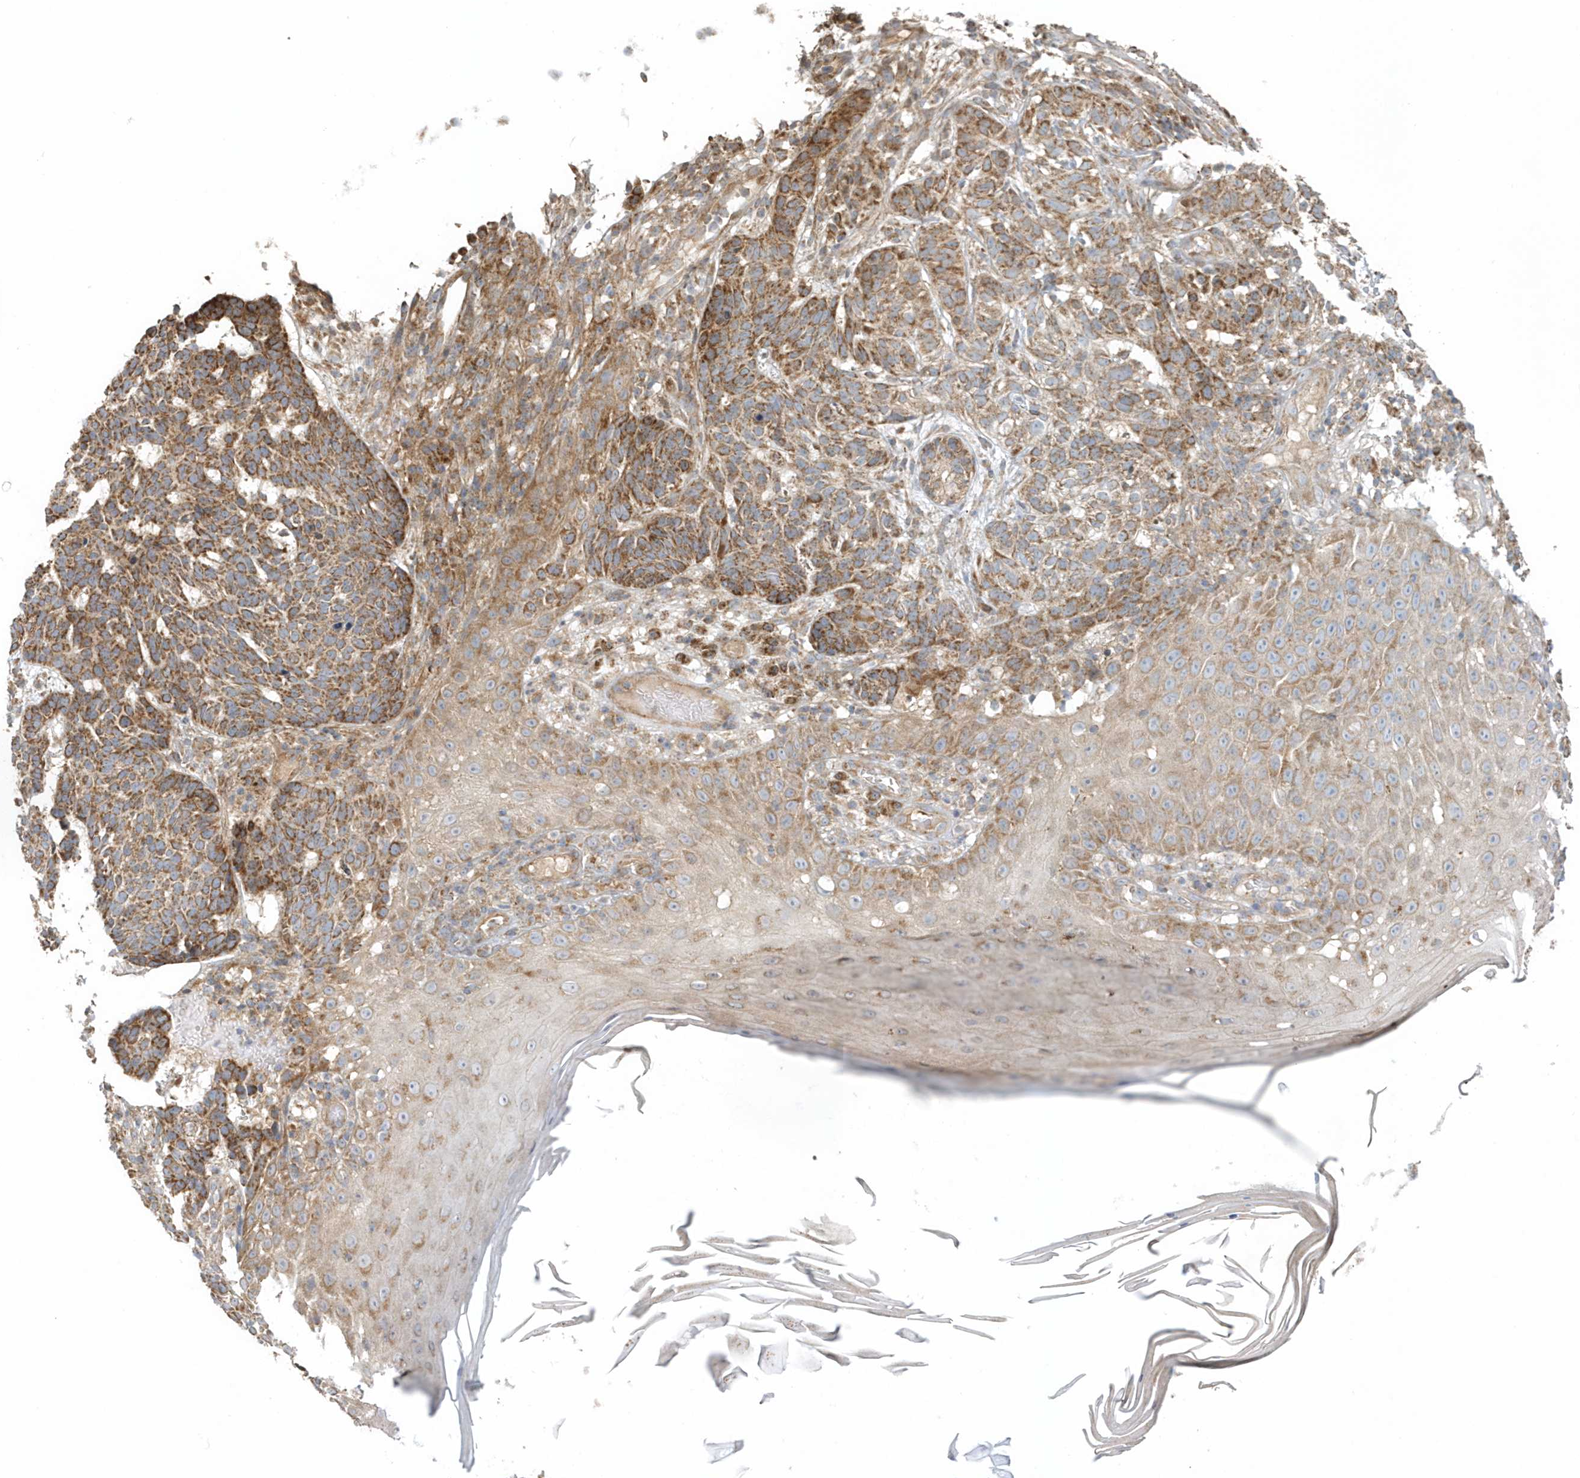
{"staining": {"intensity": "moderate", "quantity": ">75%", "location": "cytoplasmic/membranous"}, "tissue": "skin cancer", "cell_type": "Tumor cells", "image_type": "cancer", "snomed": [{"axis": "morphology", "description": "Basal cell carcinoma"}, {"axis": "topography", "description": "Skin"}], "caption": "Brown immunohistochemical staining in human skin cancer reveals moderate cytoplasmic/membranous staining in approximately >75% of tumor cells. (DAB (3,3'-diaminobenzidine) IHC, brown staining for protein, blue staining for nuclei).", "gene": "MMUT", "patient": {"sex": "male", "age": 85}}